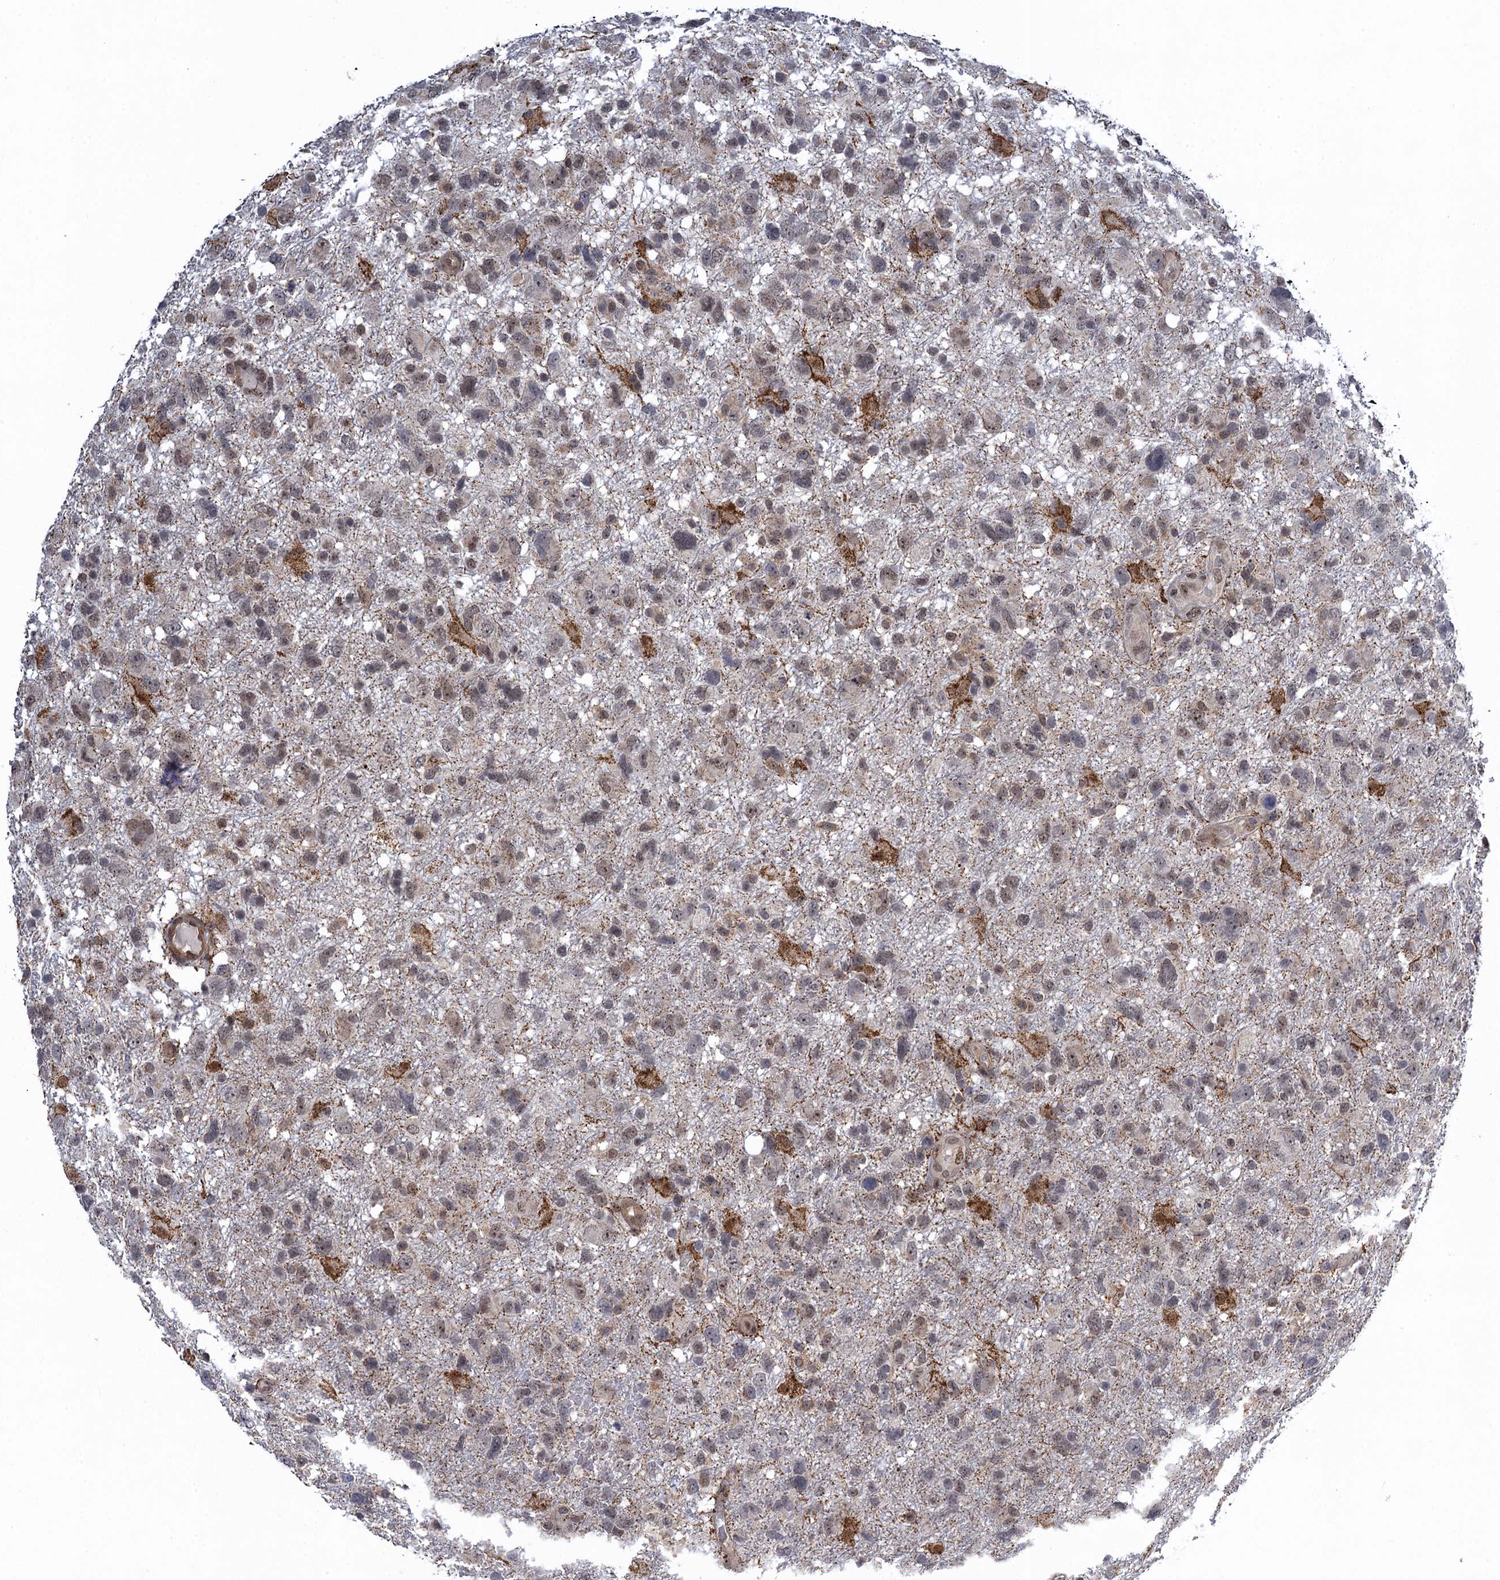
{"staining": {"intensity": "negative", "quantity": "none", "location": "none"}, "tissue": "glioma", "cell_type": "Tumor cells", "image_type": "cancer", "snomed": [{"axis": "morphology", "description": "Glioma, malignant, High grade"}, {"axis": "topography", "description": "Brain"}], "caption": "The micrograph shows no staining of tumor cells in malignant glioma (high-grade).", "gene": "ZAR1L", "patient": {"sex": "male", "age": 61}}